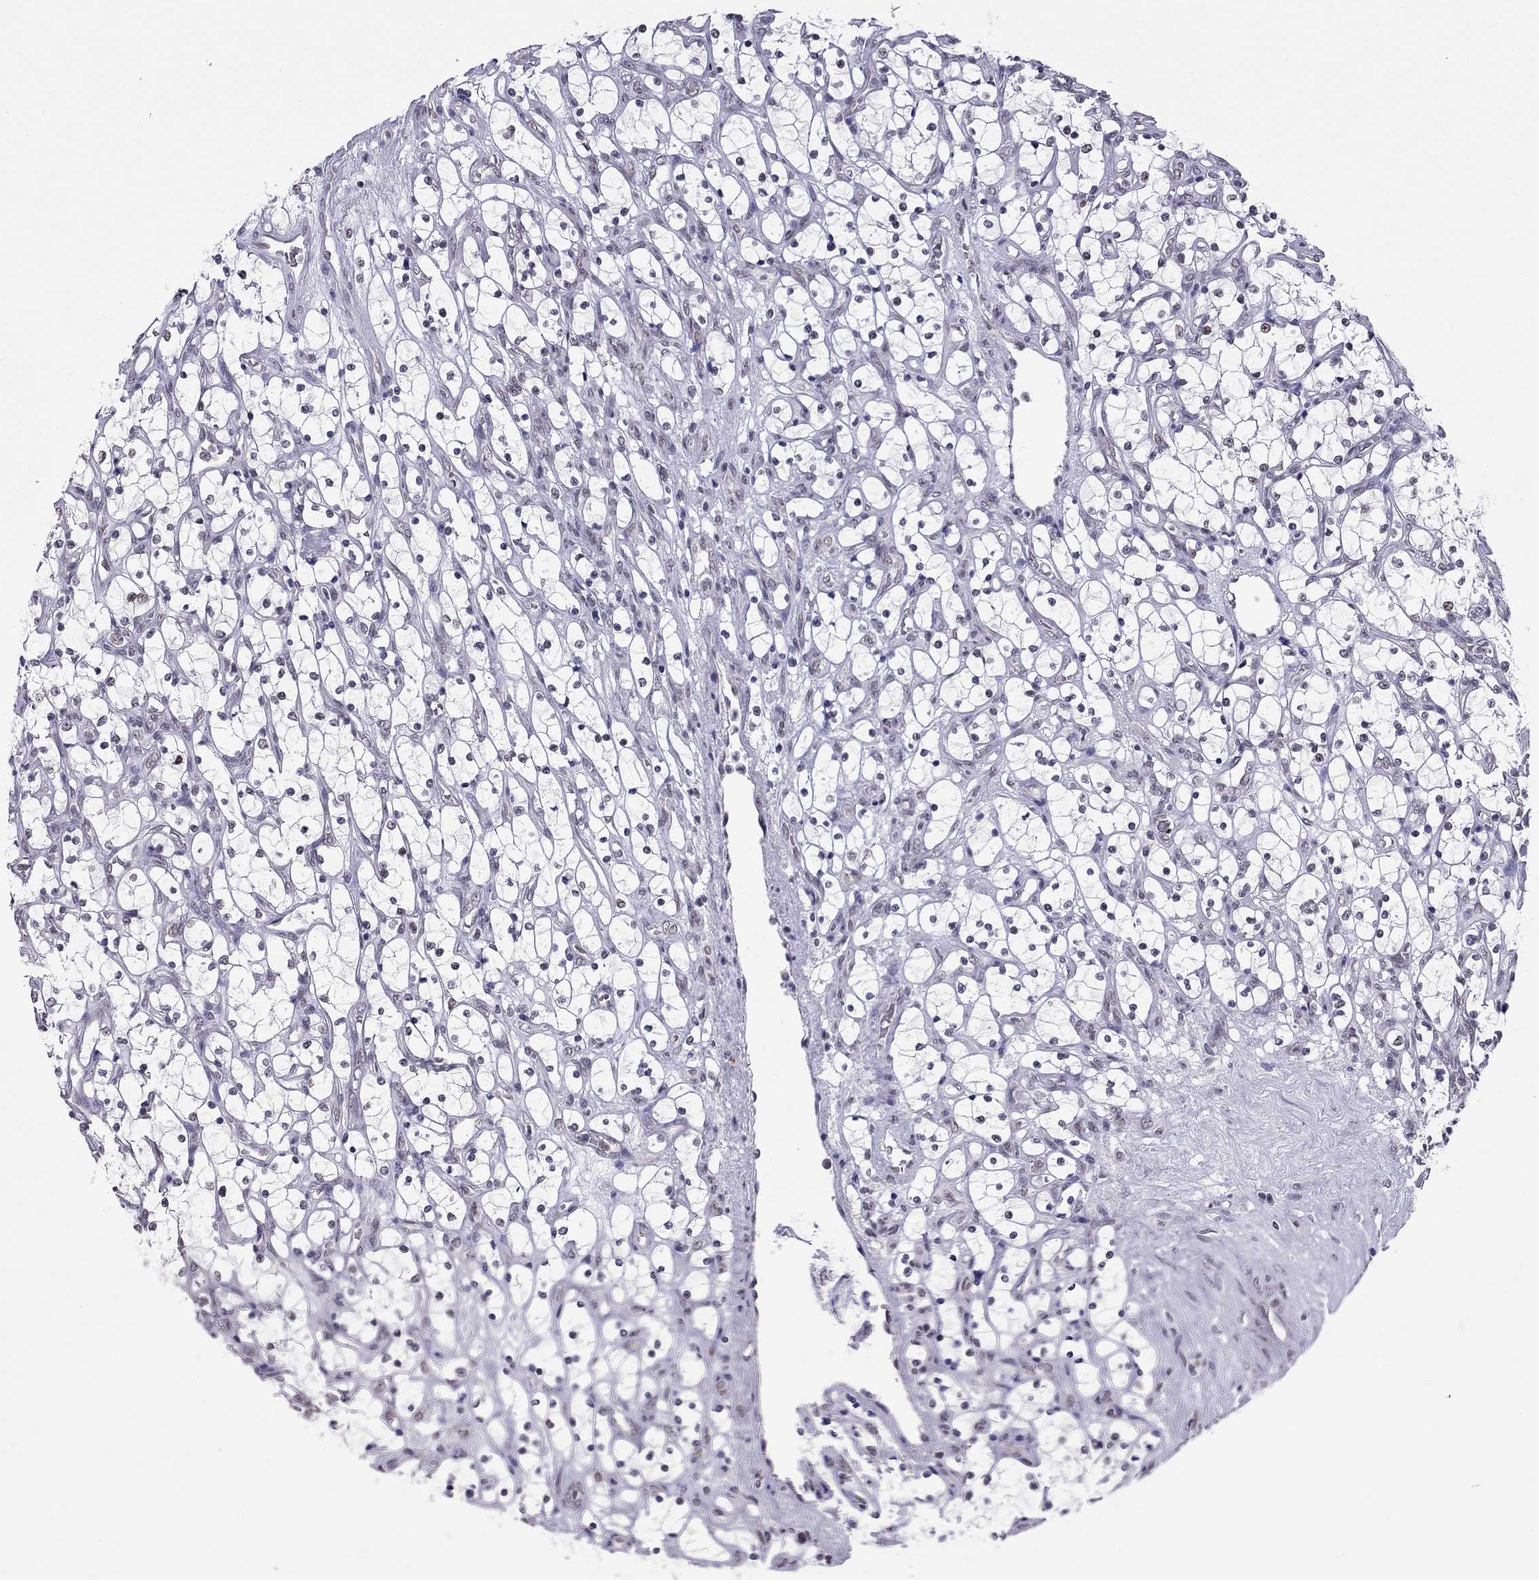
{"staining": {"intensity": "negative", "quantity": "none", "location": "none"}, "tissue": "renal cancer", "cell_type": "Tumor cells", "image_type": "cancer", "snomed": [{"axis": "morphology", "description": "Adenocarcinoma, NOS"}, {"axis": "topography", "description": "Kidney"}], "caption": "The image demonstrates no significant positivity in tumor cells of renal cancer. Brightfield microscopy of immunohistochemistry (IHC) stained with DAB (brown) and hematoxylin (blue), captured at high magnification.", "gene": "PPP1R3A", "patient": {"sex": "female", "age": 69}}